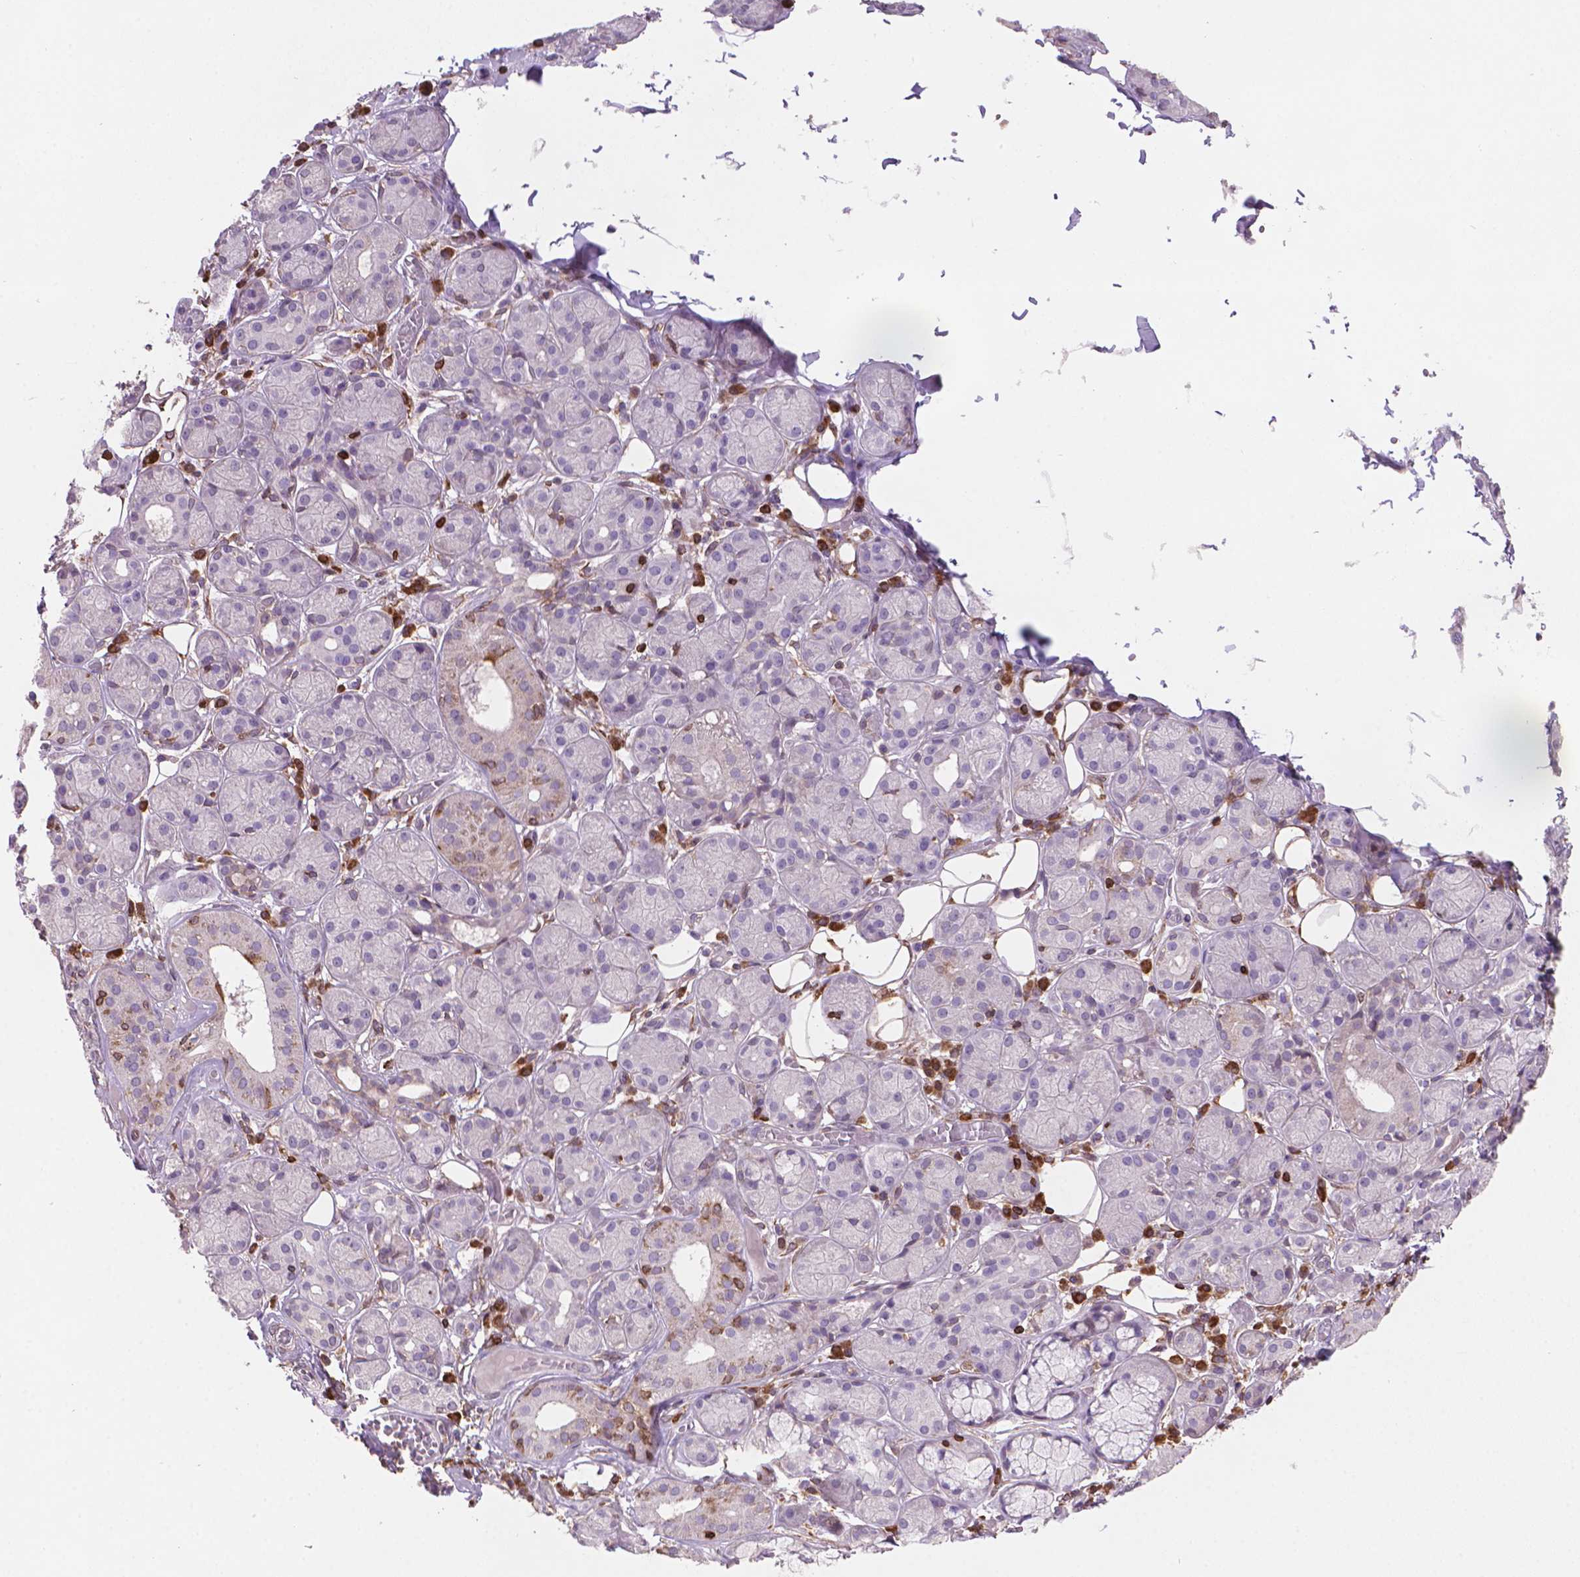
{"staining": {"intensity": "negative", "quantity": "none", "location": "none"}, "tissue": "salivary gland", "cell_type": "Glandular cells", "image_type": "normal", "snomed": [{"axis": "morphology", "description": "Normal tissue, NOS"}, {"axis": "topography", "description": "Salivary gland"}, {"axis": "topography", "description": "Peripheral nerve tissue"}], "caption": "This is an IHC micrograph of normal human salivary gland. There is no positivity in glandular cells.", "gene": "BCL2", "patient": {"sex": "male", "age": 71}}